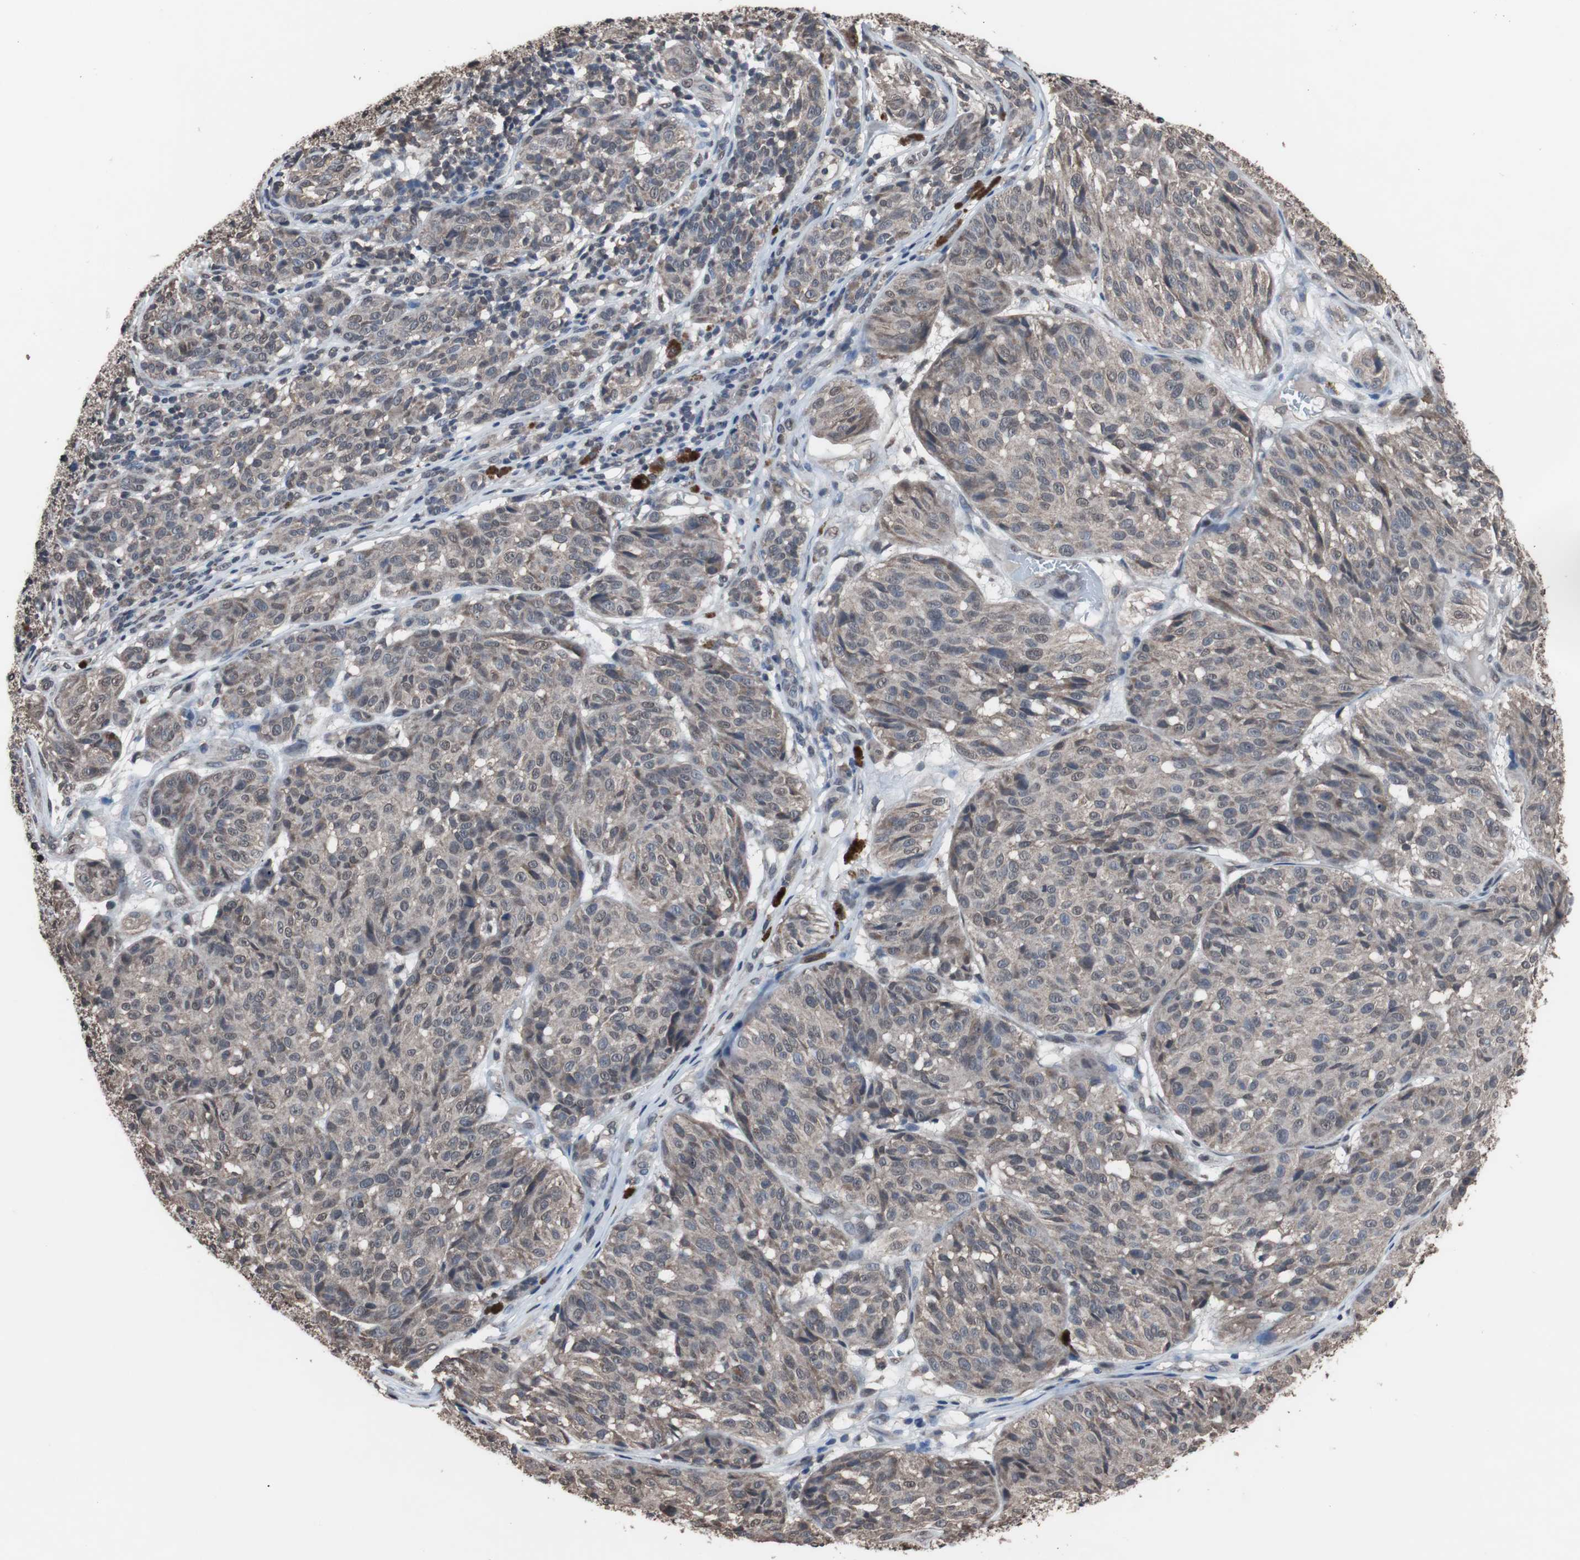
{"staining": {"intensity": "weak", "quantity": ">75%", "location": "cytoplasmic/membranous"}, "tissue": "melanoma", "cell_type": "Tumor cells", "image_type": "cancer", "snomed": [{"axis": "morphology", "description": "Malignant melanoma, NOS"}, {"axis": "topography", "description": "Skin"}], "caption": "Immunohistochemistry (IHC) staining of malignant melanoma, which reveals low levels of weak cytoplasmic/membranous staining in approximately >75% of tumor cells indicating weak cytoplasmic/membranous protein expression. The staining was performed using DAB (brown) for protein detection and nuclei were counterstained in hematoxylin (blue).", "gene": "MED27", "patient": {"sex": "female", "age": 46}}